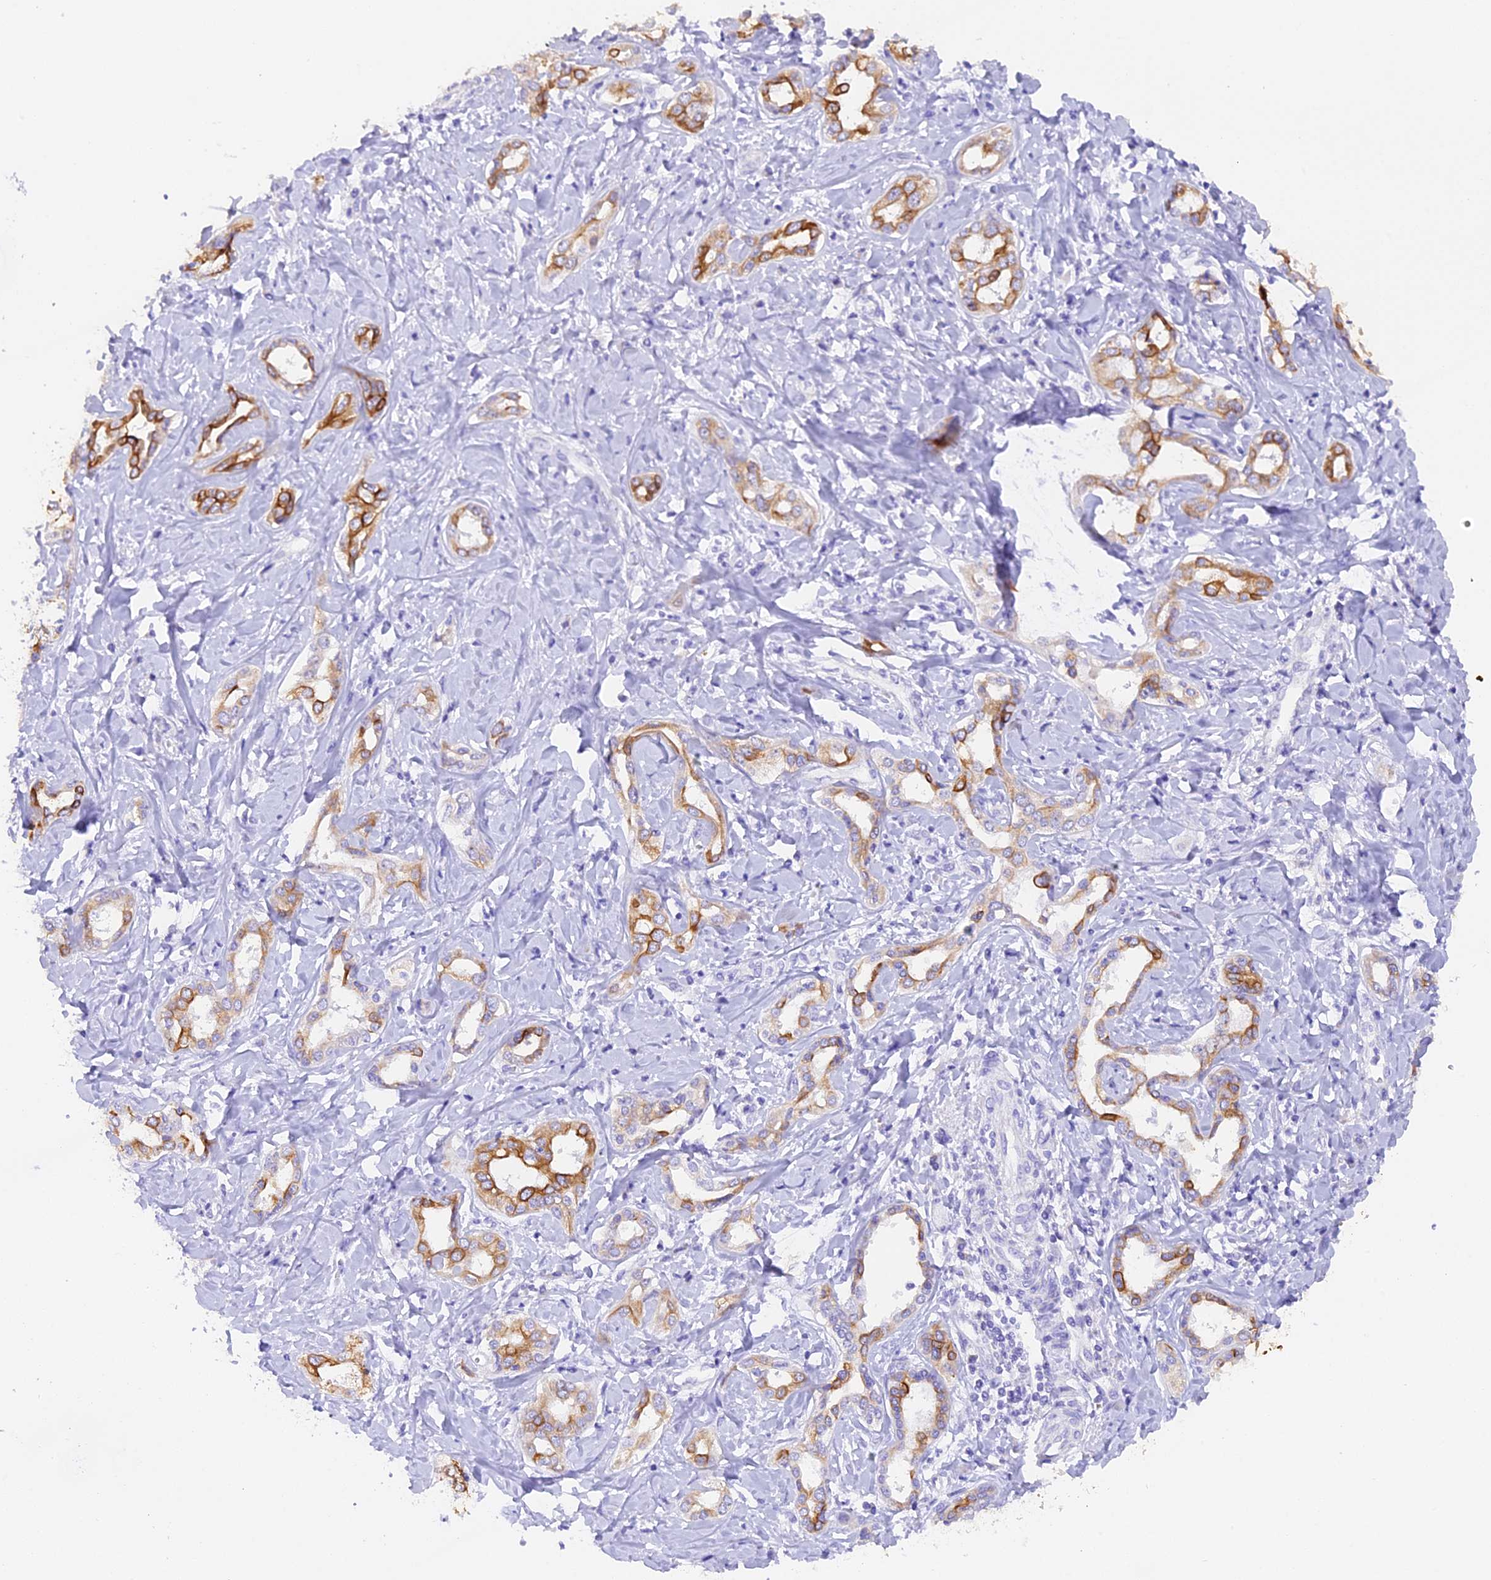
{"staining": {"intensity": "moderate", "quantity": "25%-75%", "location": "cytoplasmic/membranous"}, "tissue": "liver cancer", "cell_type": "Tumor cells", "image_type": "cancer", "snomed": [{"axis": "morphology", "description": "Cholangiocarcinoma"}, {"axis": "topography", "description": "Liver"}], "caption": "IHC of liver cancer demonstrates medium levels of moderate cytoplasmic/membranous expression in about 25%-75% of tumor cells.", "gene": "PKIA", "patient": {"sex": "female", "age": 77}}